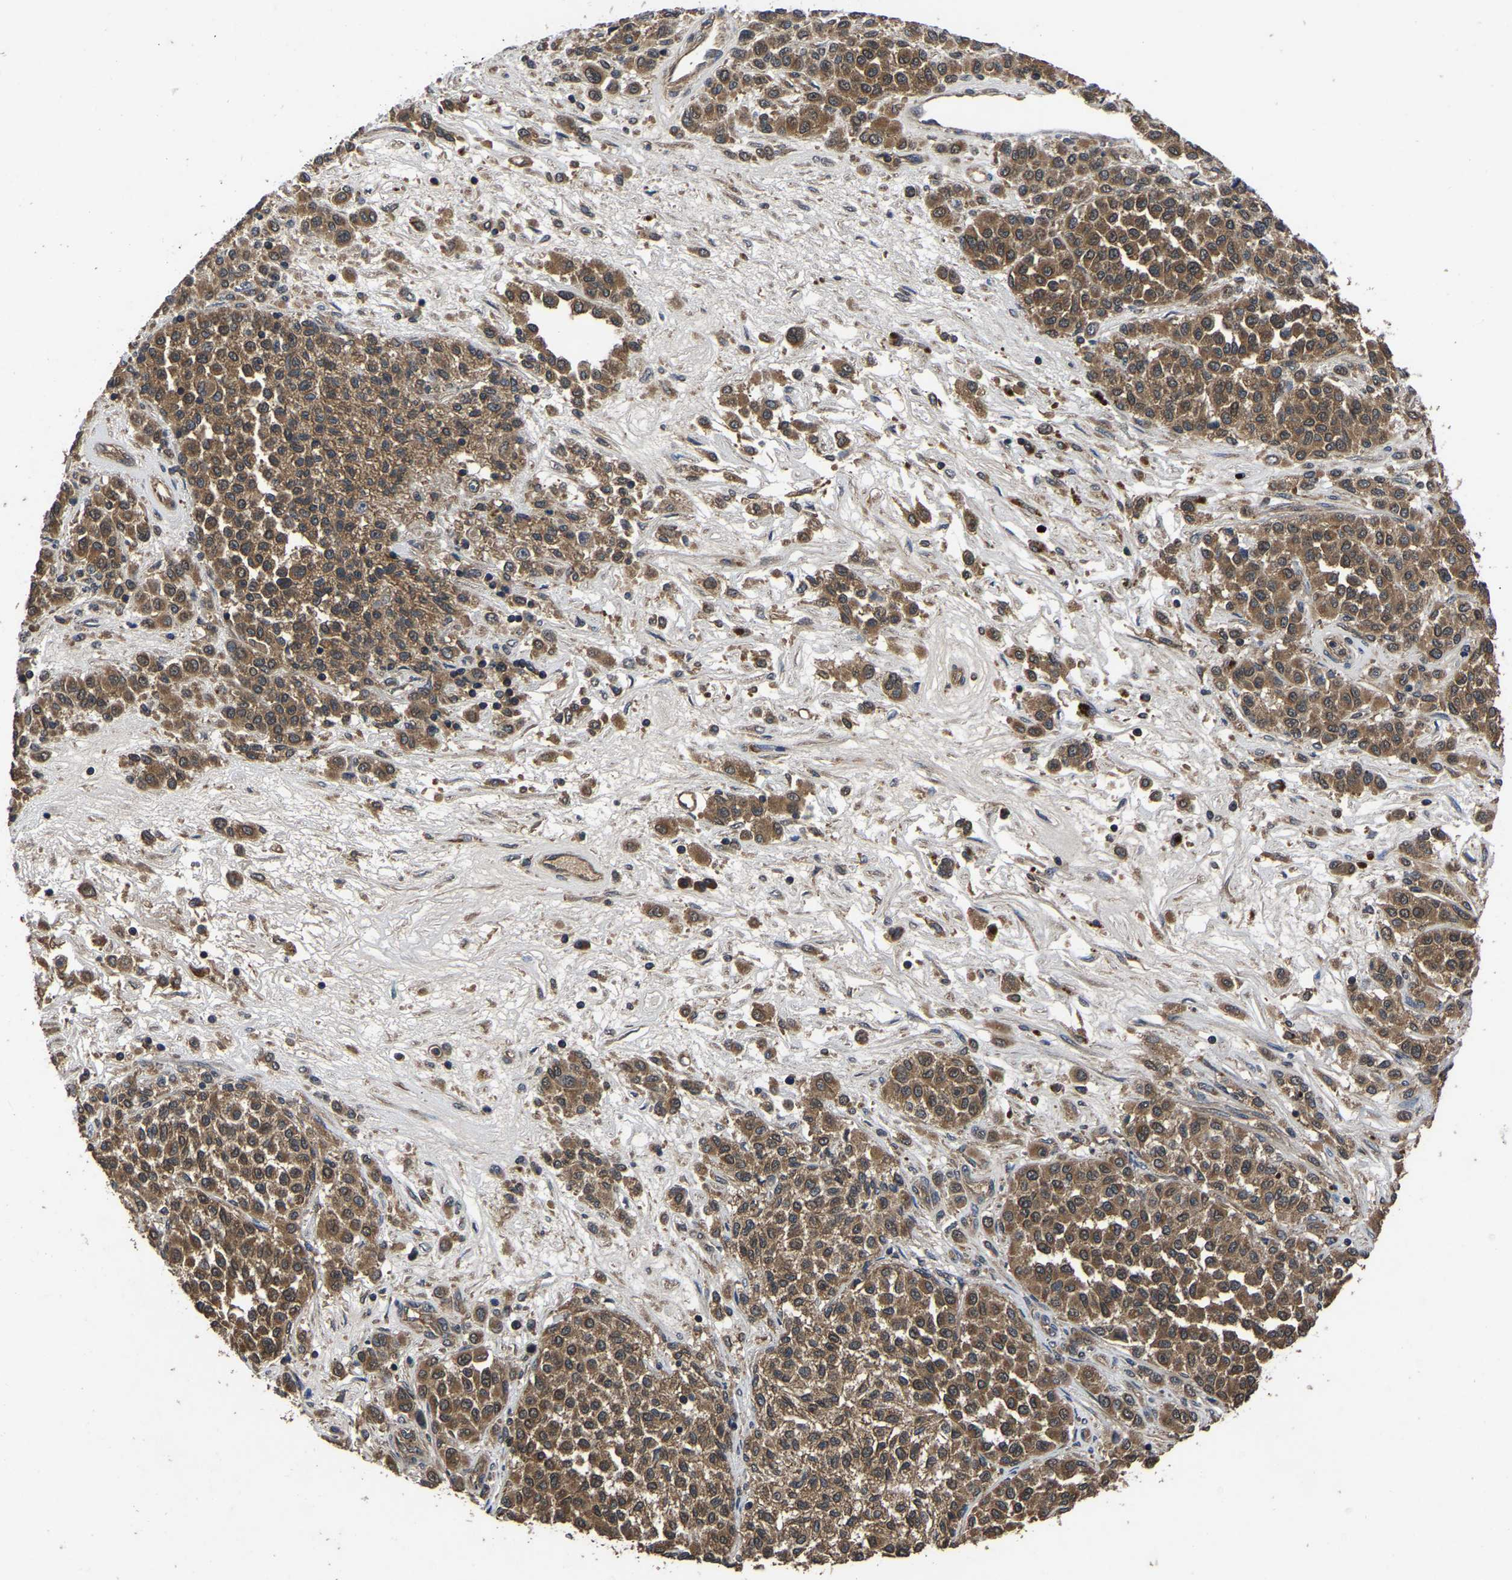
{"staining": {"intensity": "moderate", "quantity": ">75%", "location": "cytoplasmic/membranous"}, "tissue": "melanoma", "cell_type": "Tumor cells", "image_type": "cancer", "snomed": [{"axis": "morphology", "description": "Malignant melanoma, Metastatic site"}, {"axis": "topography", "description": "Pancreas"}], "caption": "DAB (3,3'-diaminobenzidine) immunohistochemical staining of malignant melanoma (metastatic site) displays moderate cytoplasmic/membranous protein positivity in about >75% of tumor cells.", "gene": "CRYZL1", "patient": {"sex": "female", "age": 30}}